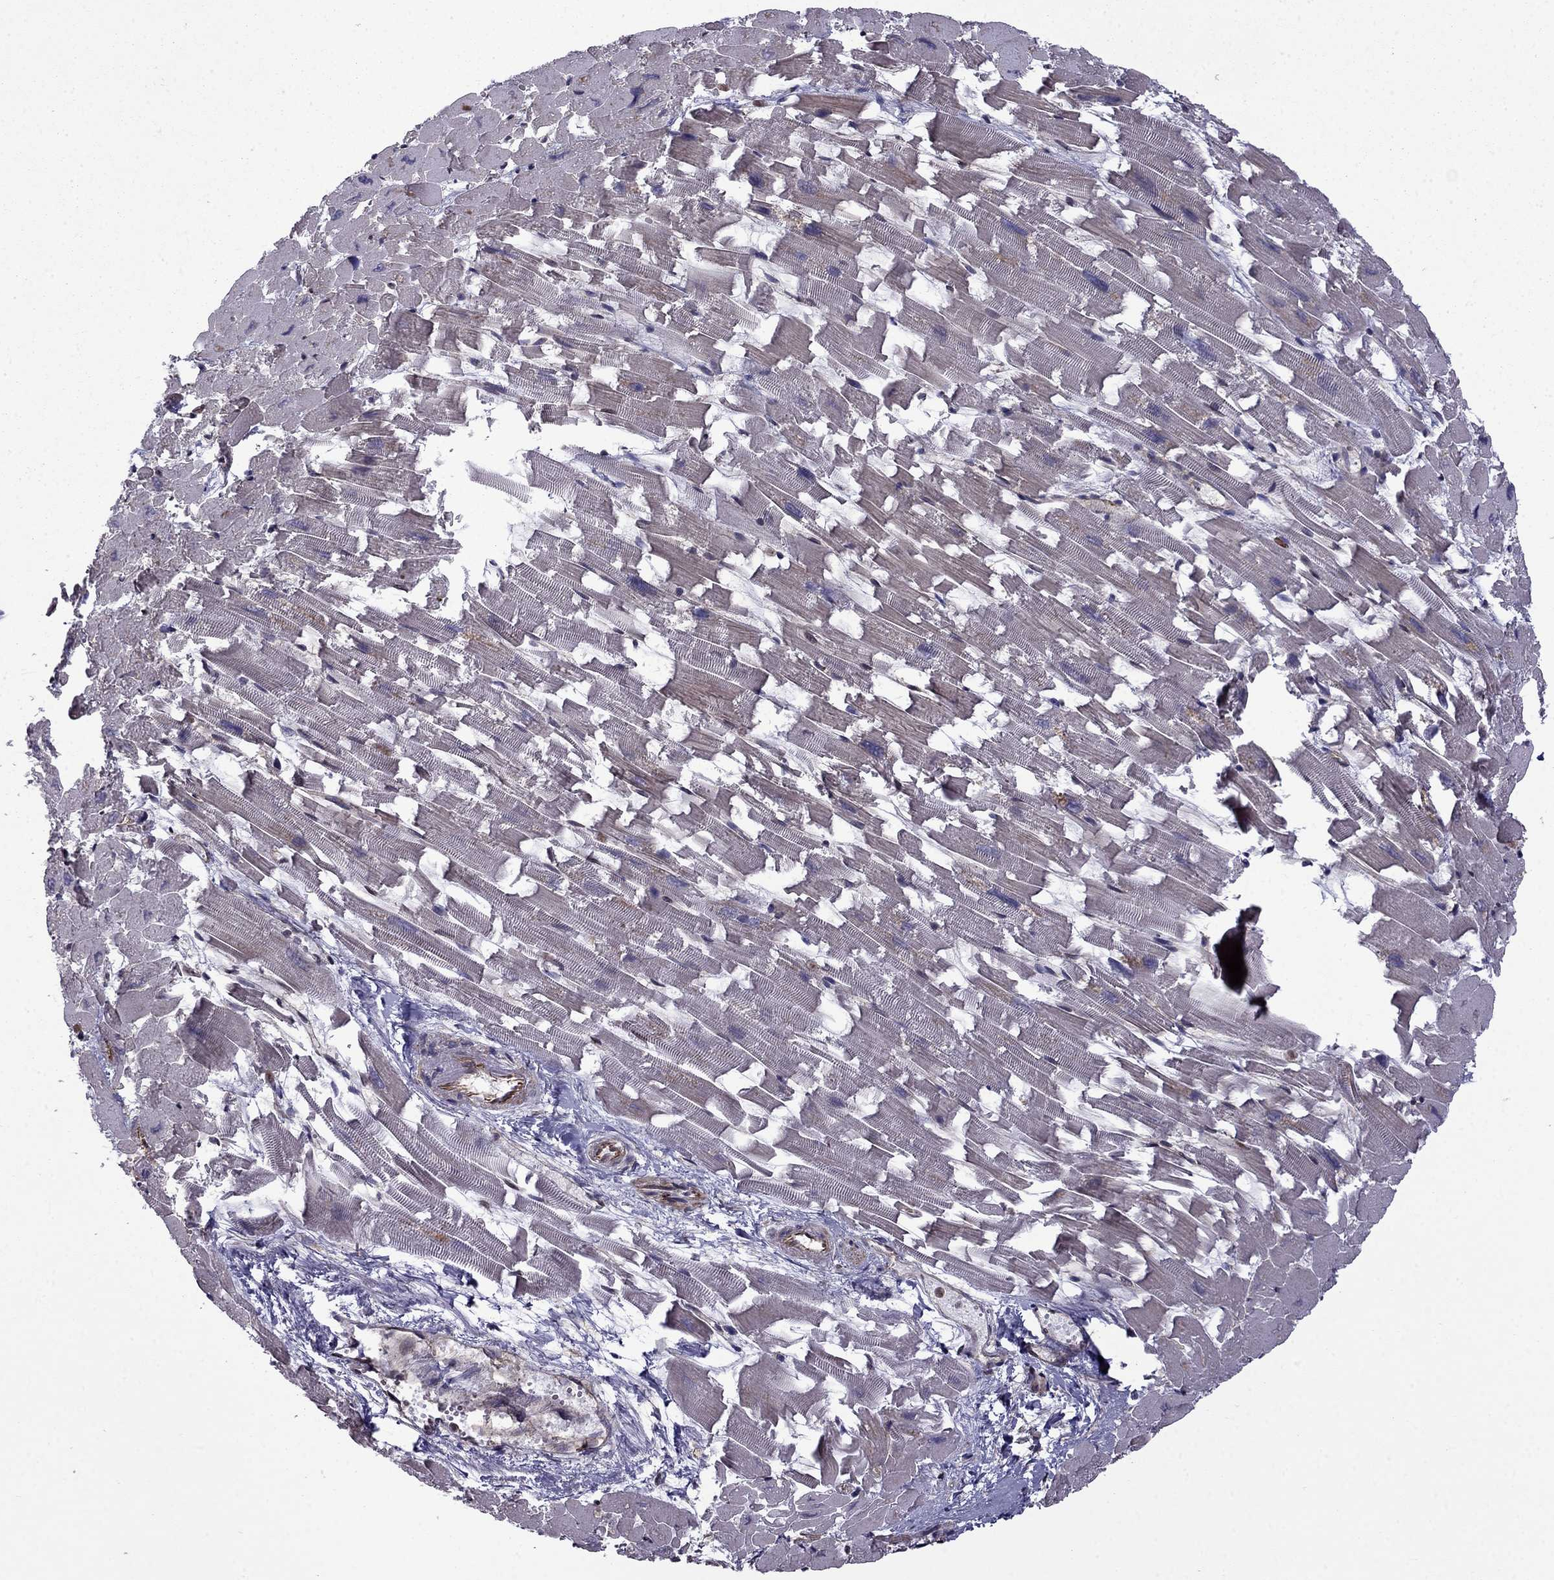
{"staining": {"intensity": "weak", "quantity": "25%-75%", "location": "cytoplasmic/membranous"}, "tissue": "heart muscle", "cell_type": "Cardiomyocytes", "image_type": "normal", "snomed": [{"axis": "morphology", "description": "Normal tissue, NOS"}, {"axis": "topography", "description": "Heart"}], "caption": "Protein analysis of benign heart muscle shows weak cytoplasmic/membranous staining in approximately 25%-75% of cardiomyocytes.", "gene": "CDC42BPA", "patient": {"sex": "female", "age": 64}}